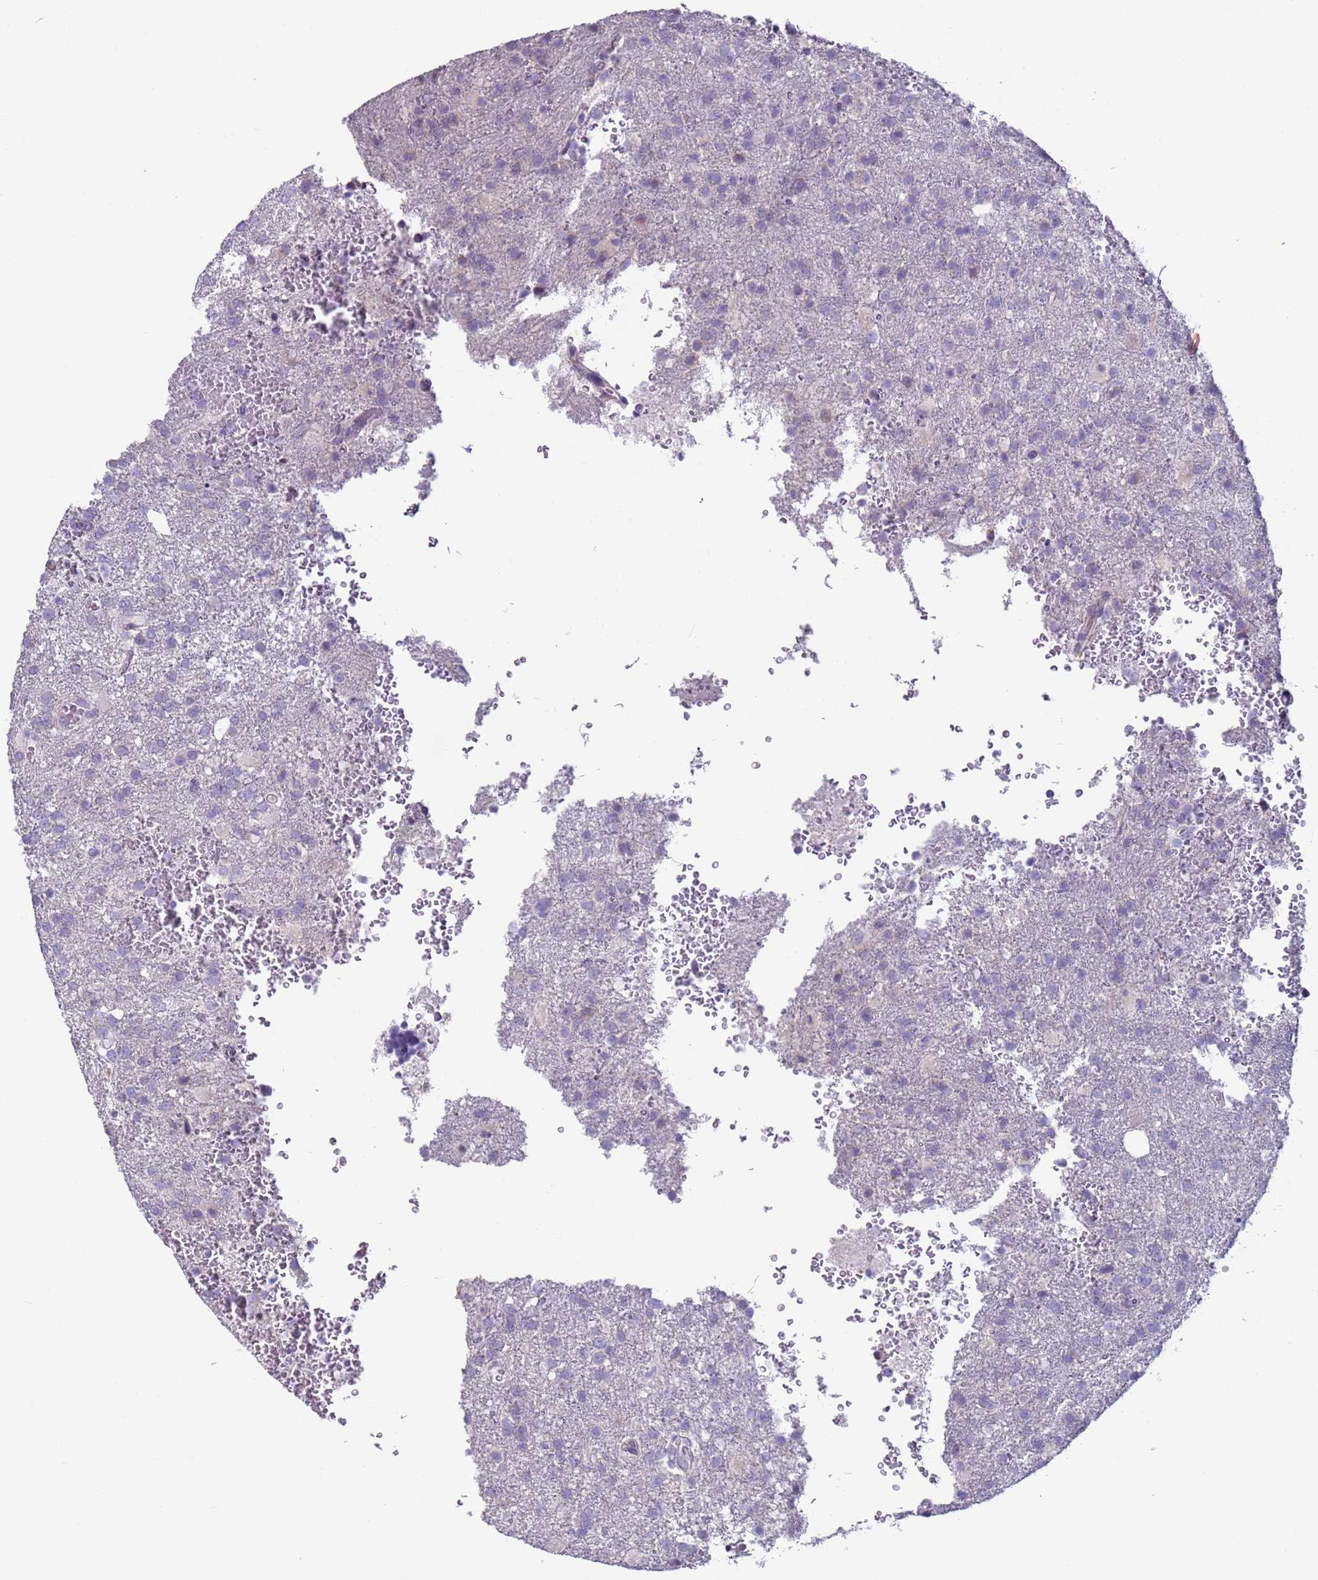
{"staining": {"intensity": "negative", "quantity": "none", "location": "none"}, "tissue": "glioma", "cell_type": "Tumor cells", "image_type": "cancer", "snomed": [{"axis": "morphology", "description": "Glioma, malignant, High grade"}, {"axis": "topography", "description": "Brain"}], "caption": "This is an immunohistochemistry (IHC) photomicrograph of glioma. There is no positivity in tumor cells.", "gene": "NPAP1", "patient": {"sex": "female", "age": 74}}